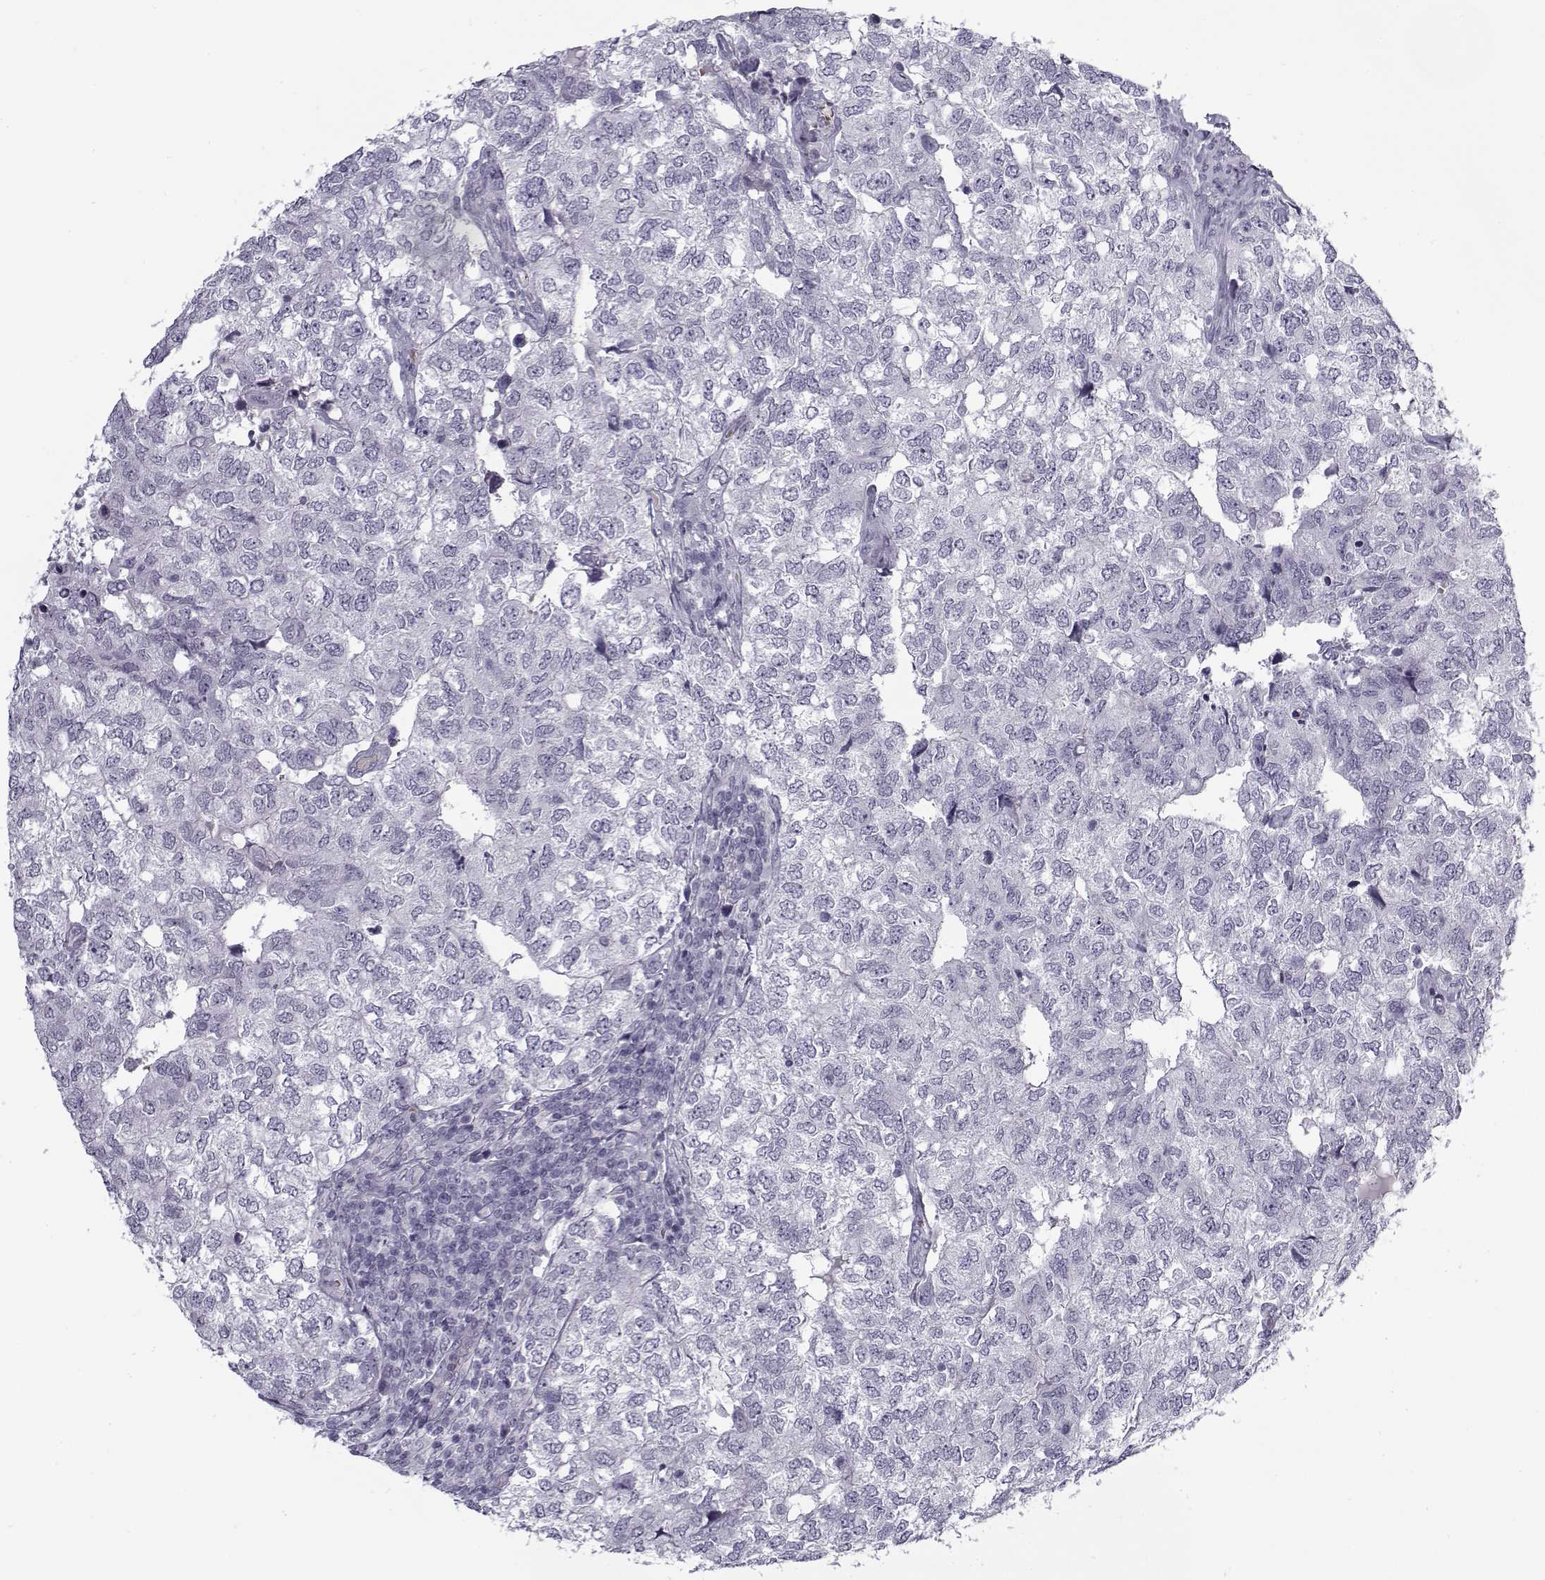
{"staining": {"intensity": "negative", "quantity": "none", "location": "none"}, "tissue": "breast cancer", "cell_type": "Tumor cells", "image_type": "cancer", "snomed": [{"axis": "morphology", "description": "Duct carcinoma"}, {"axis": "topography", "description": "Breast"}], "caption": "Tumor cells show no significant protein staining in breast cancer.", "gene": "SNCA", "patient": {"sex": "female", "age": 30}}